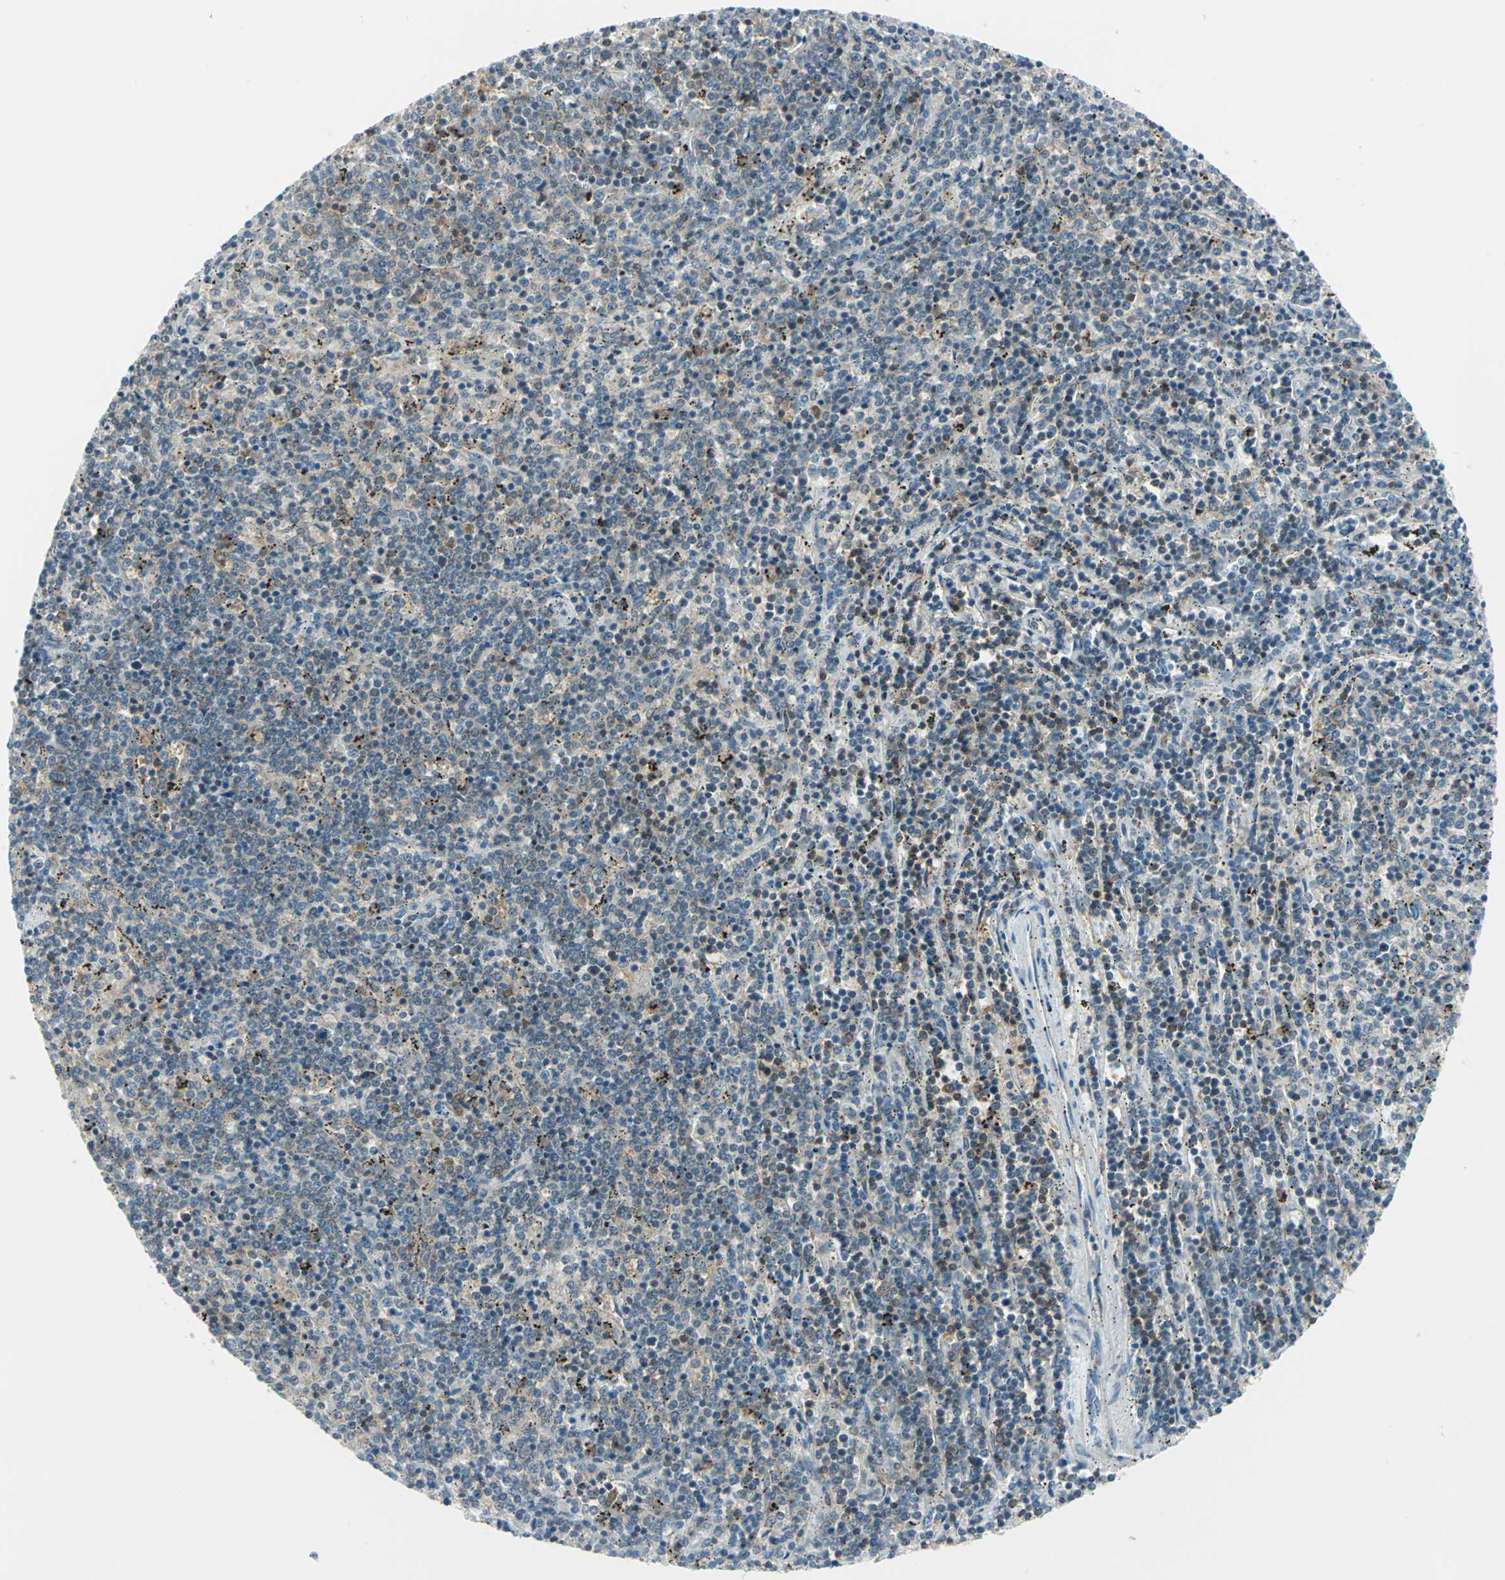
{"staining": {"intensity": "moderate", "quantity": "<25%", "location": "cytoplasmic/membranous"}, "tissue": "lymphoma", "cell_type": "Tumor cells", "image_type": "cancer", "snomed": [{"axis": "morphology", "description": "Malignant lymphoma, non-Hodgkin's type, Low grade"}, {"axis": "topography", "description": "Spleen"}], "caption": "Immunohistochemistry (IHC) histopathology image of malignant lymphoma, non-Hodgkin's type (low-grade) stained for a protein (brown), which reveals low levels of moderate cytoplasmic/membranous positivity in about <25% of tumor cells.", "gene": "ALDOA", "patient": {"sex": "female", "age": 50}}